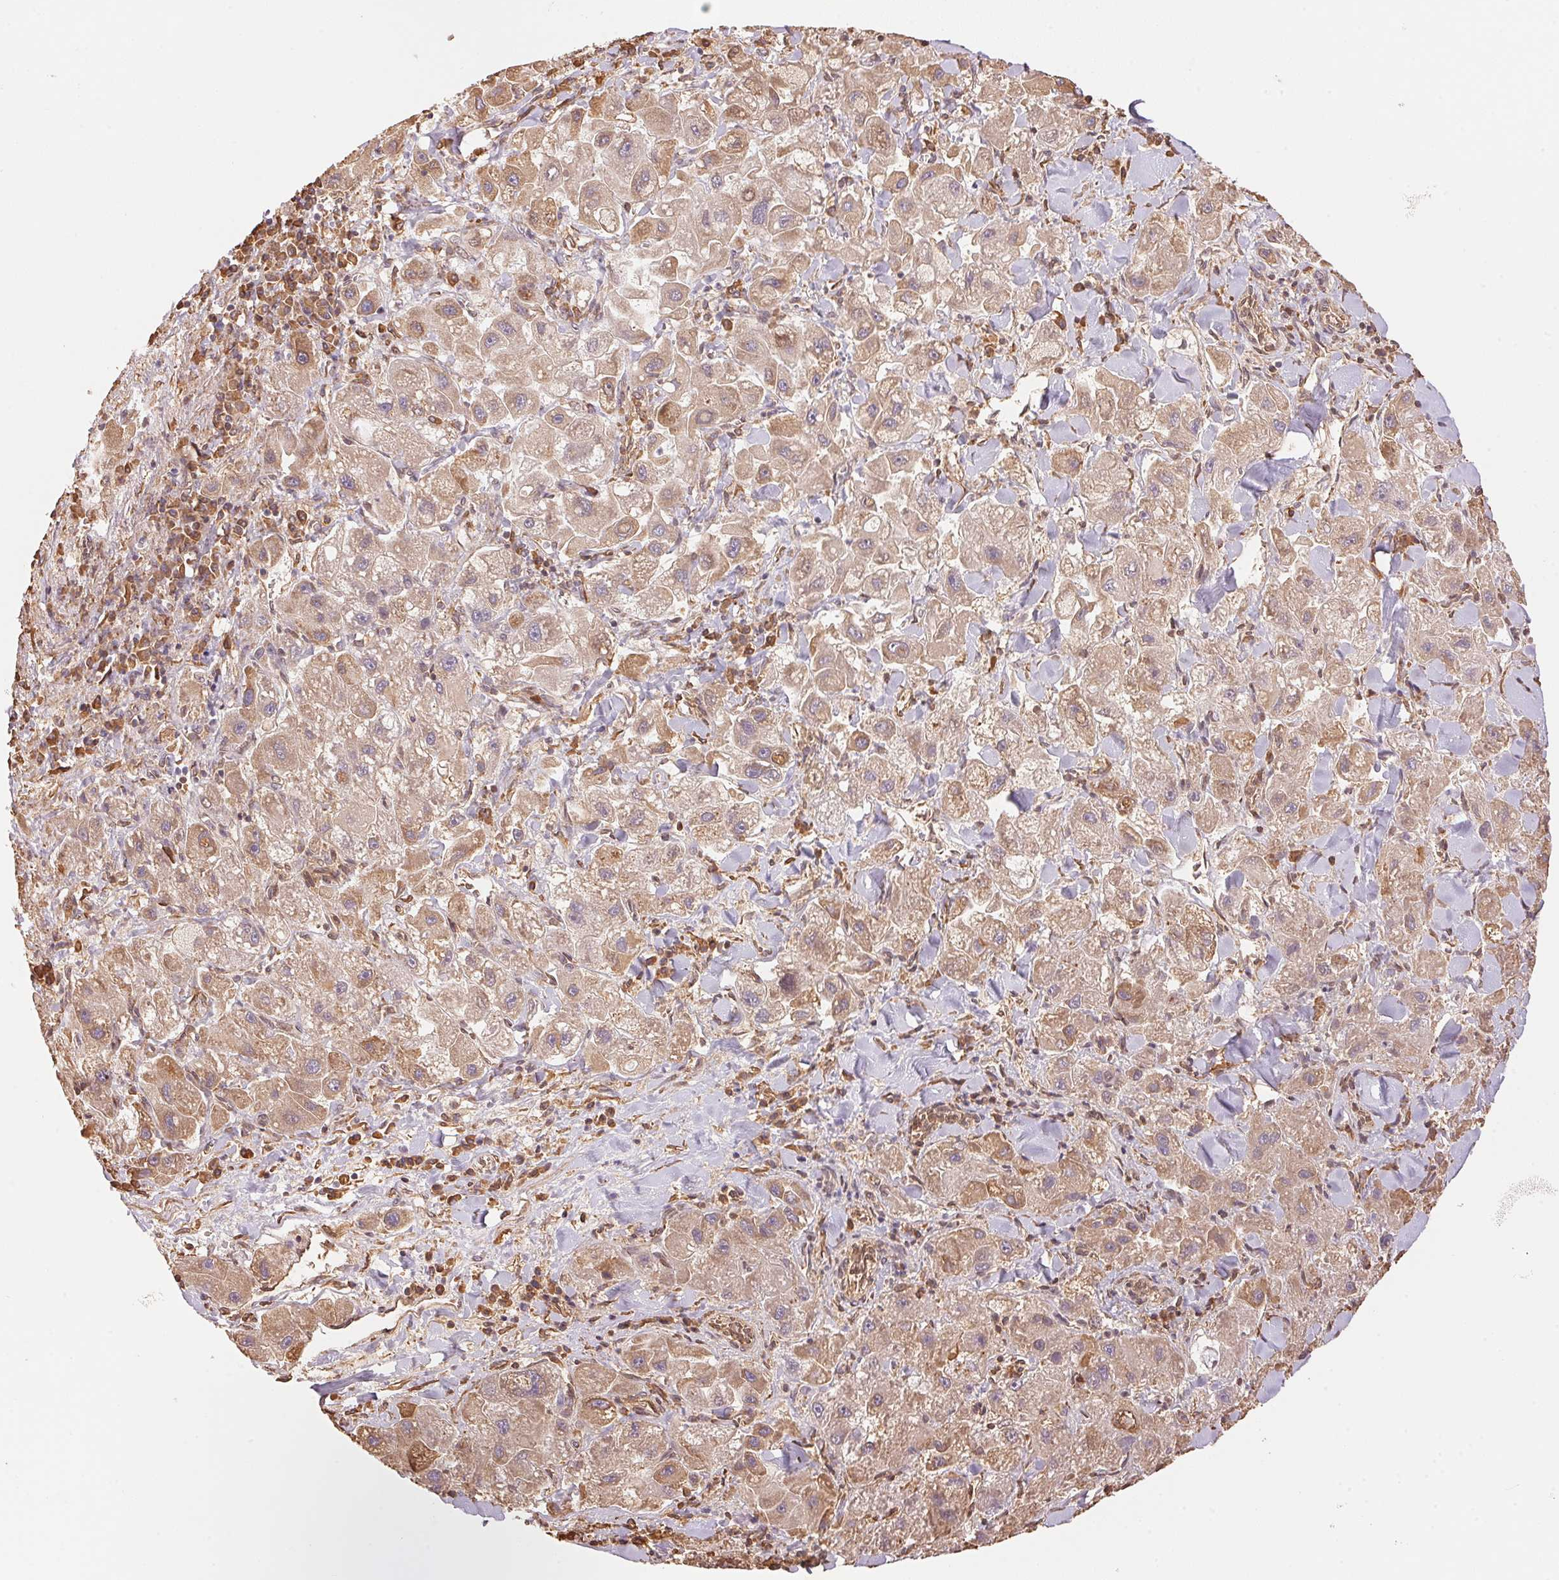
{"staining": {"intensity": "moderate", "quantity": "25%-75%", "location": "cytoplasmic/membranous"}, "tissue": "liver cancer", "cell_type": "Tumor cells", "image_type": "cancer", "snomed": [{"axis": "morphology", "description": "Carcinoma, Hepatocellular, NOS"}, {"axis": "topography", "description": "Liver"}], "caption": "Hepatocellular carcinoma (liver) stained with a brown dye shows moderate cytoplasmic/membranous positive staining in about 25%-75% of tumor cells.", "gene": "C6orf163", "patient": {"sex": "male", "age": 24}}